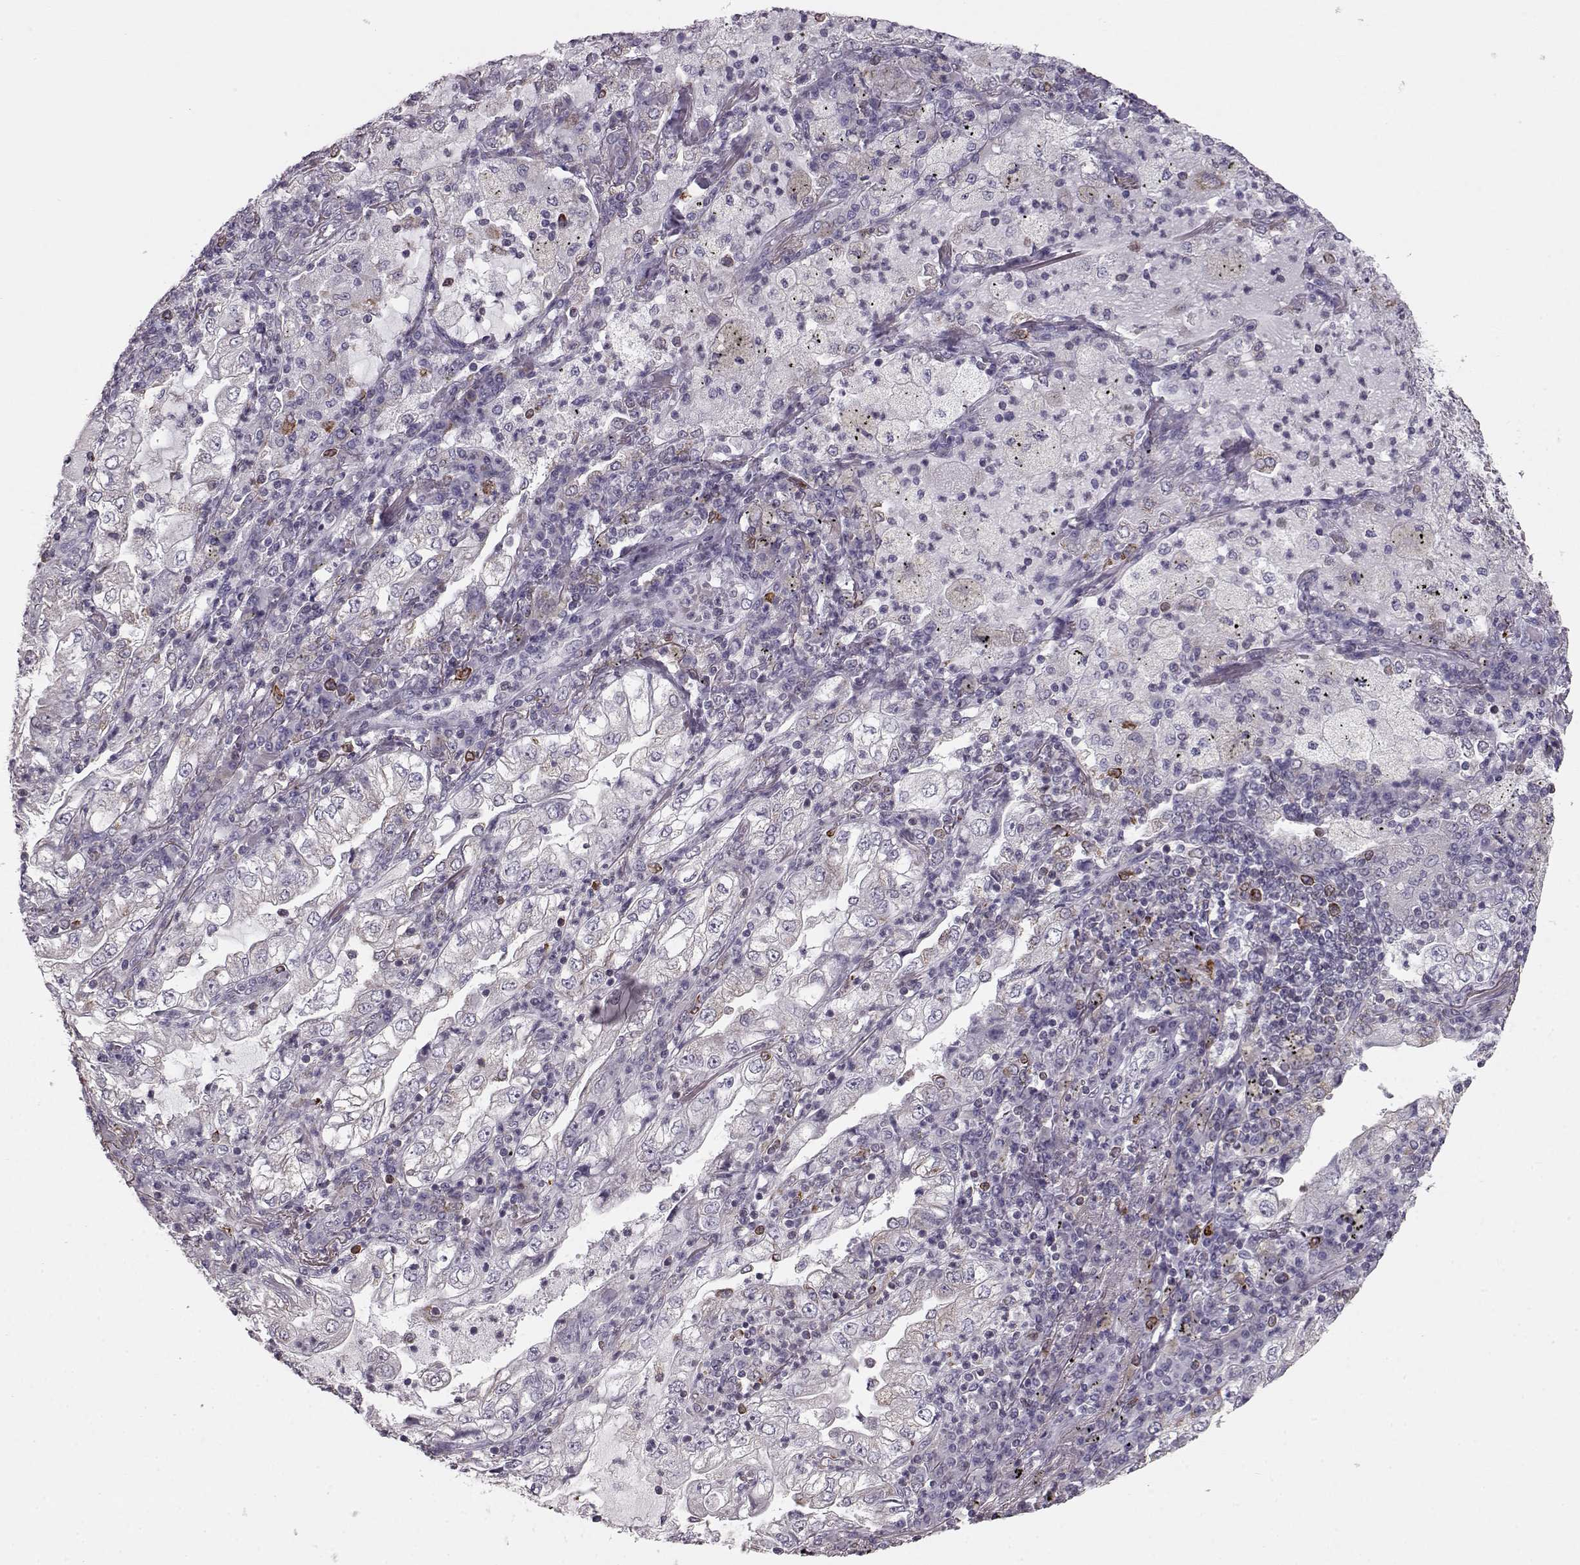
{"staining": {"intensity": "negative", "quantity": "none", "location": "none"}, "tissue": "lung cancer", "cell_type": "Tumor cells", "image_type": "cancer", "snomed": [{"axis": "morphology", "description": "Adenocarcinoma, NOS"}, {"axis": "topography", "description": "Lung"}], "caption": "The photomicrograph reveals no significant expression in tumor cells of lung cancer.", "gene": "ELOVL5", "patient": {"sex": "female", "age": 73}}